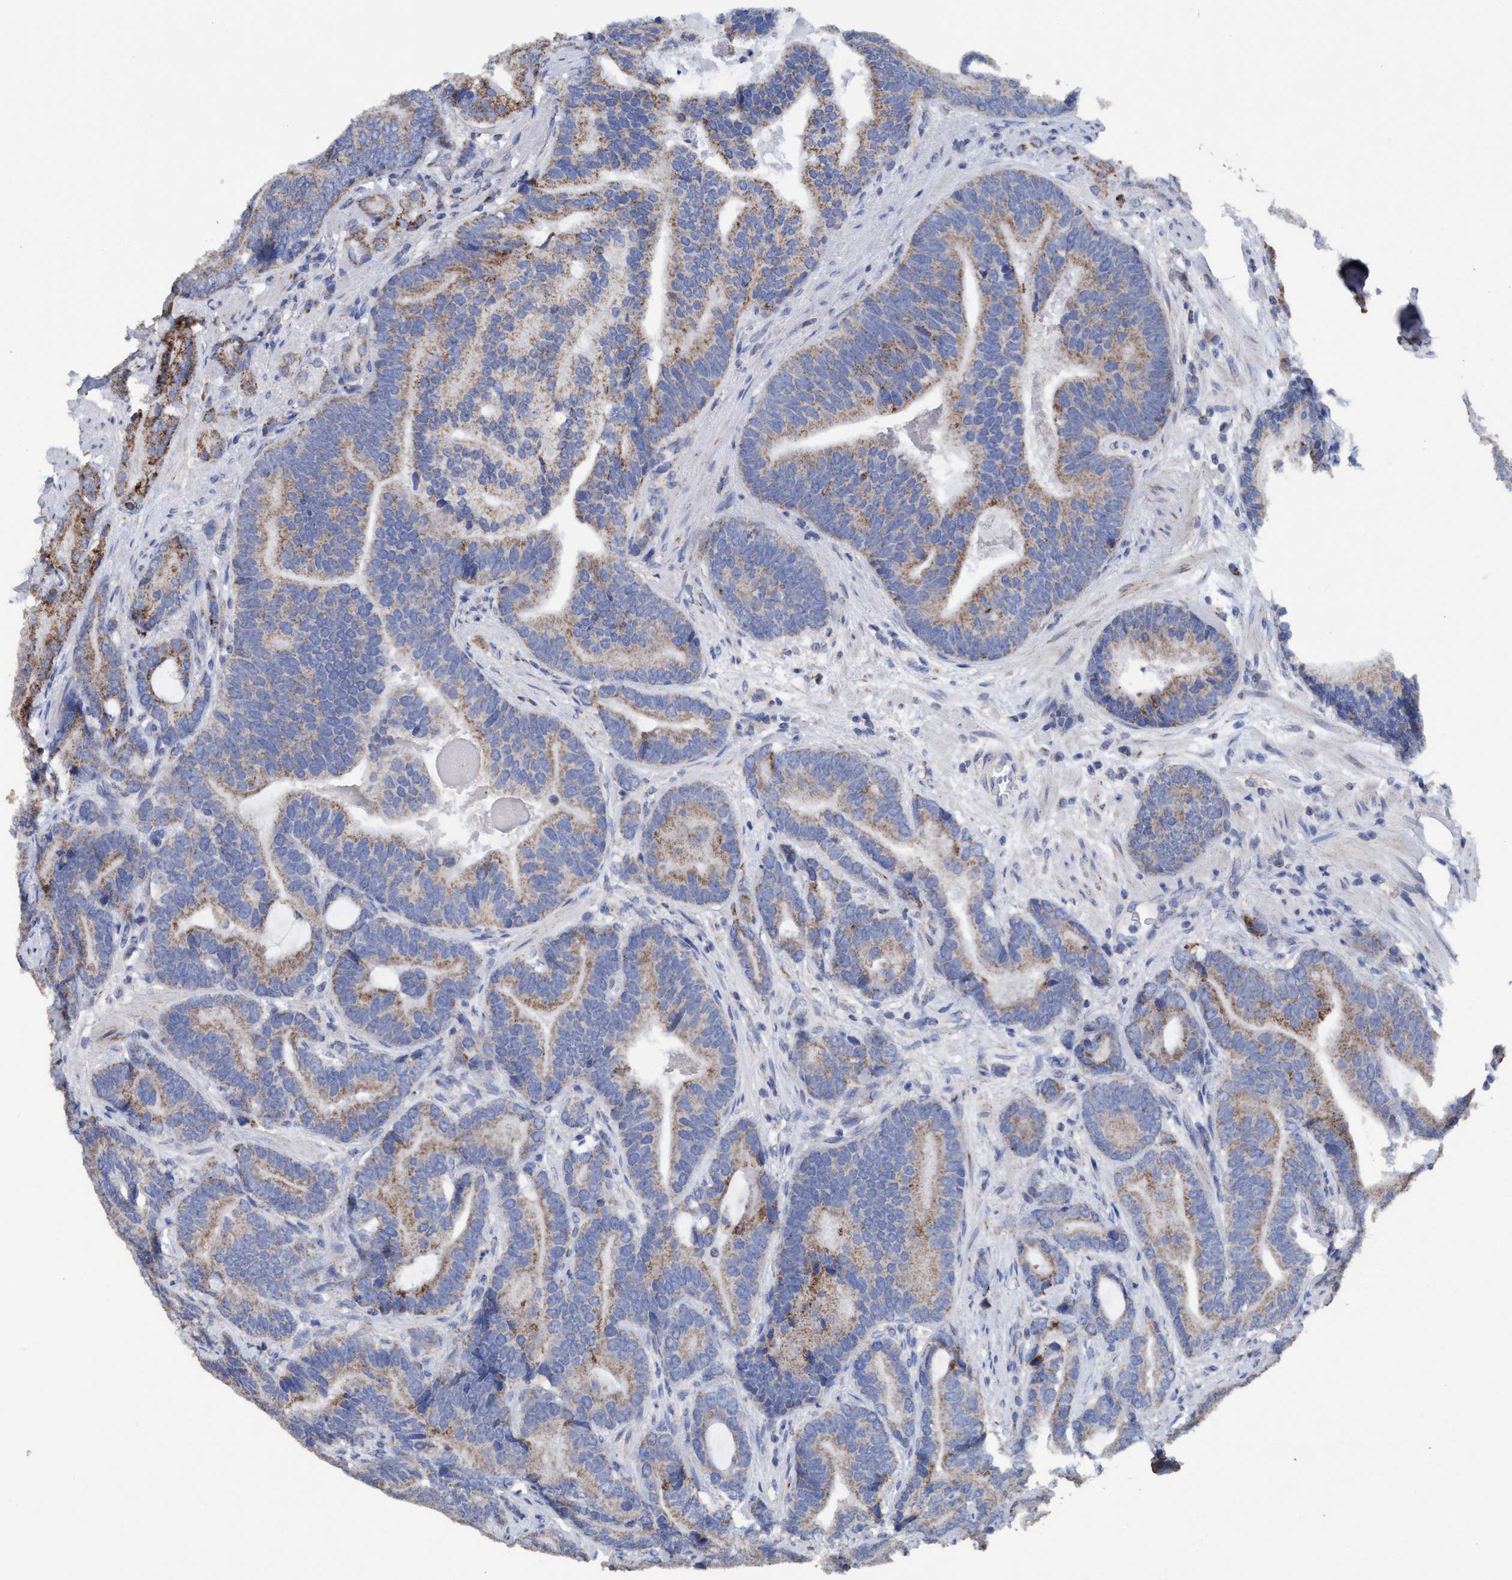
{"staining": {"intensity": "weak", "quantity": ">75%", "location": "cytoplasmic/membranous"}, "tissue": "prostate cancer", "cell_type": "Tumor cells", "image_type": "cancer", "snomed": [{"axis": "morphology", "description": "Adenocarcinoma, High grade"}, {"axis": "topography", "description": "Prostate"}], "caption": "An immunohistochemistry photomicrograph of tumor tissue is shown. Protein staining in brown labels weak cytoplasmic/membranous positivity in prostate cancer (adenocarcinoma (high-grade)) within tumor cells.", "gene": "RSAD1", "patient": {"sex": "male", "age": 55}}